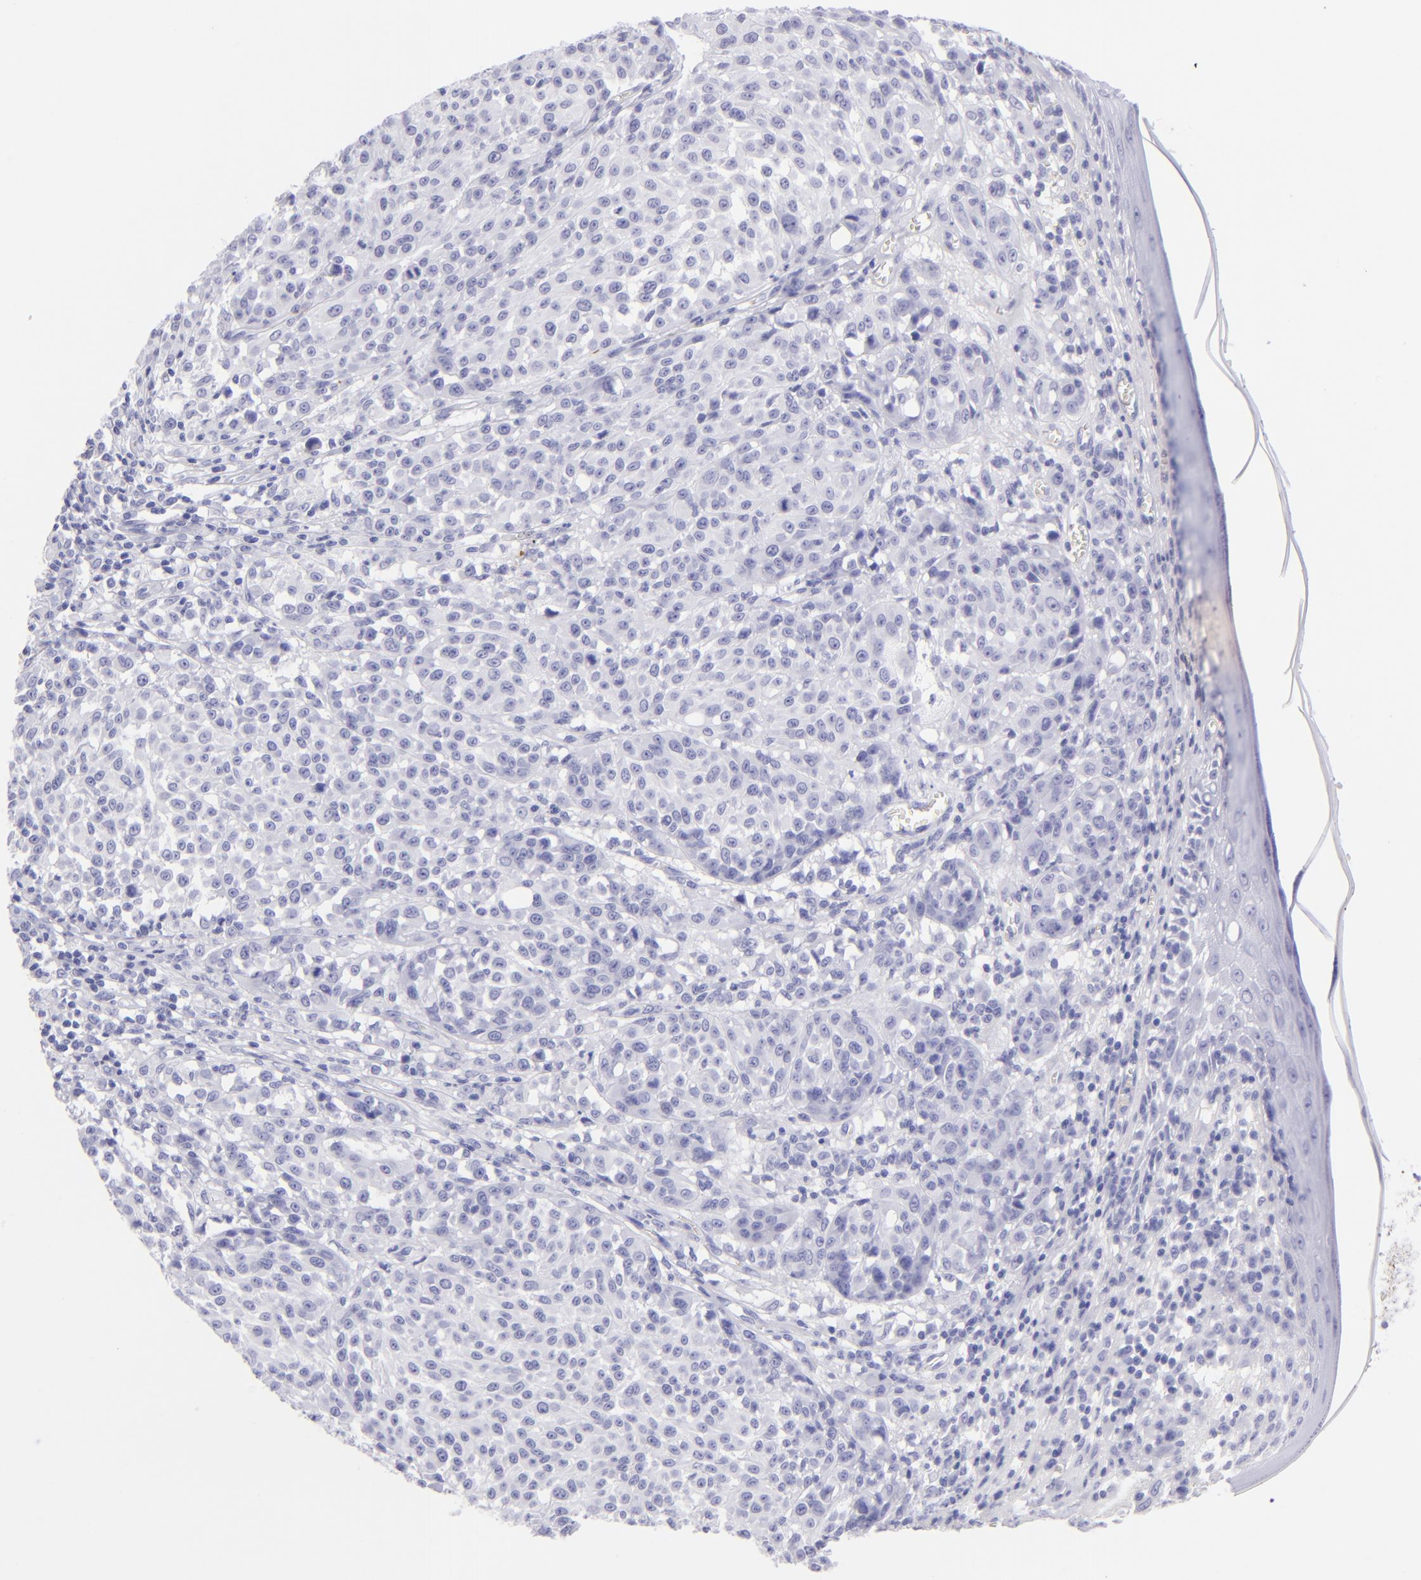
{"staining": {"intensity": "negative", "quantity": "none", "location": "none"}, "tissue": "melanoma", "cell_type": "Tumor cells", "image_type": "cancer", "snomed": [{"axis": "morphology", "description": "Malignant melanoma, NOS"}, {"axis": "topography", "description": "Skin"}], "caption": "Immunohistochemistry of malignant melanoma exhibits no expression in tumor cells.", "gene": "SLC1A3", "patient": {"sex": "female", "age": 49}}